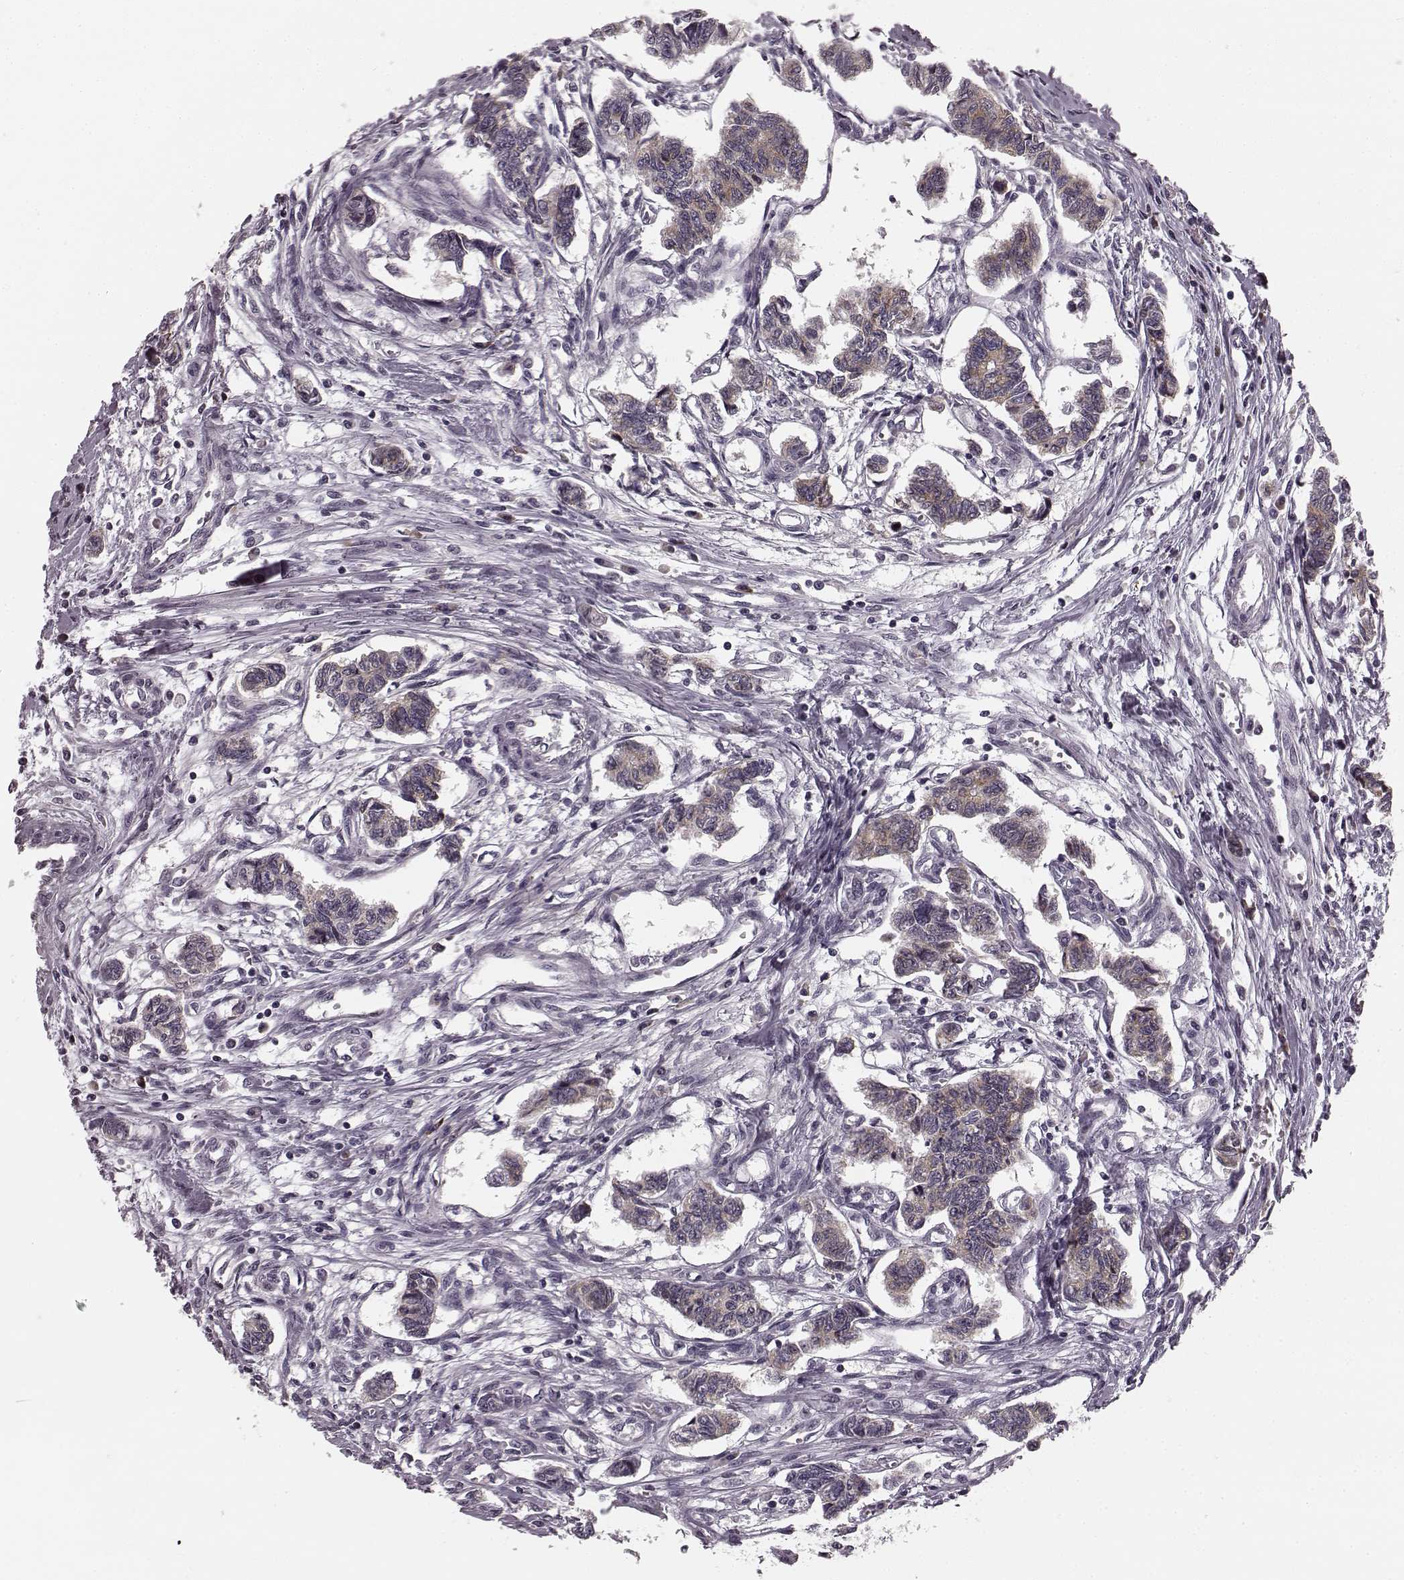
{"staining": {"intensity": "weak", "quantity": "25%-75%", "location": "cytoplasmic/membranous"}, "tissue": "carcinoid", "cell_type": "Tumor cells", "image_type": "cancer", "snomed": [{"axis": "morphology", "description": "Carcinoid, malignant, NOS"}, {"axis": "topography", "description": "Kidney"}], "caption": "This photomicrograph shows immunohistochemistry (IHC) staining of carcinoid, with low weak cytoplasmic/membranous staining in approximately 25%-75% of tumor cells.", "gene": "FAM234B", "patient": {"sex": "female", "age": 41}}